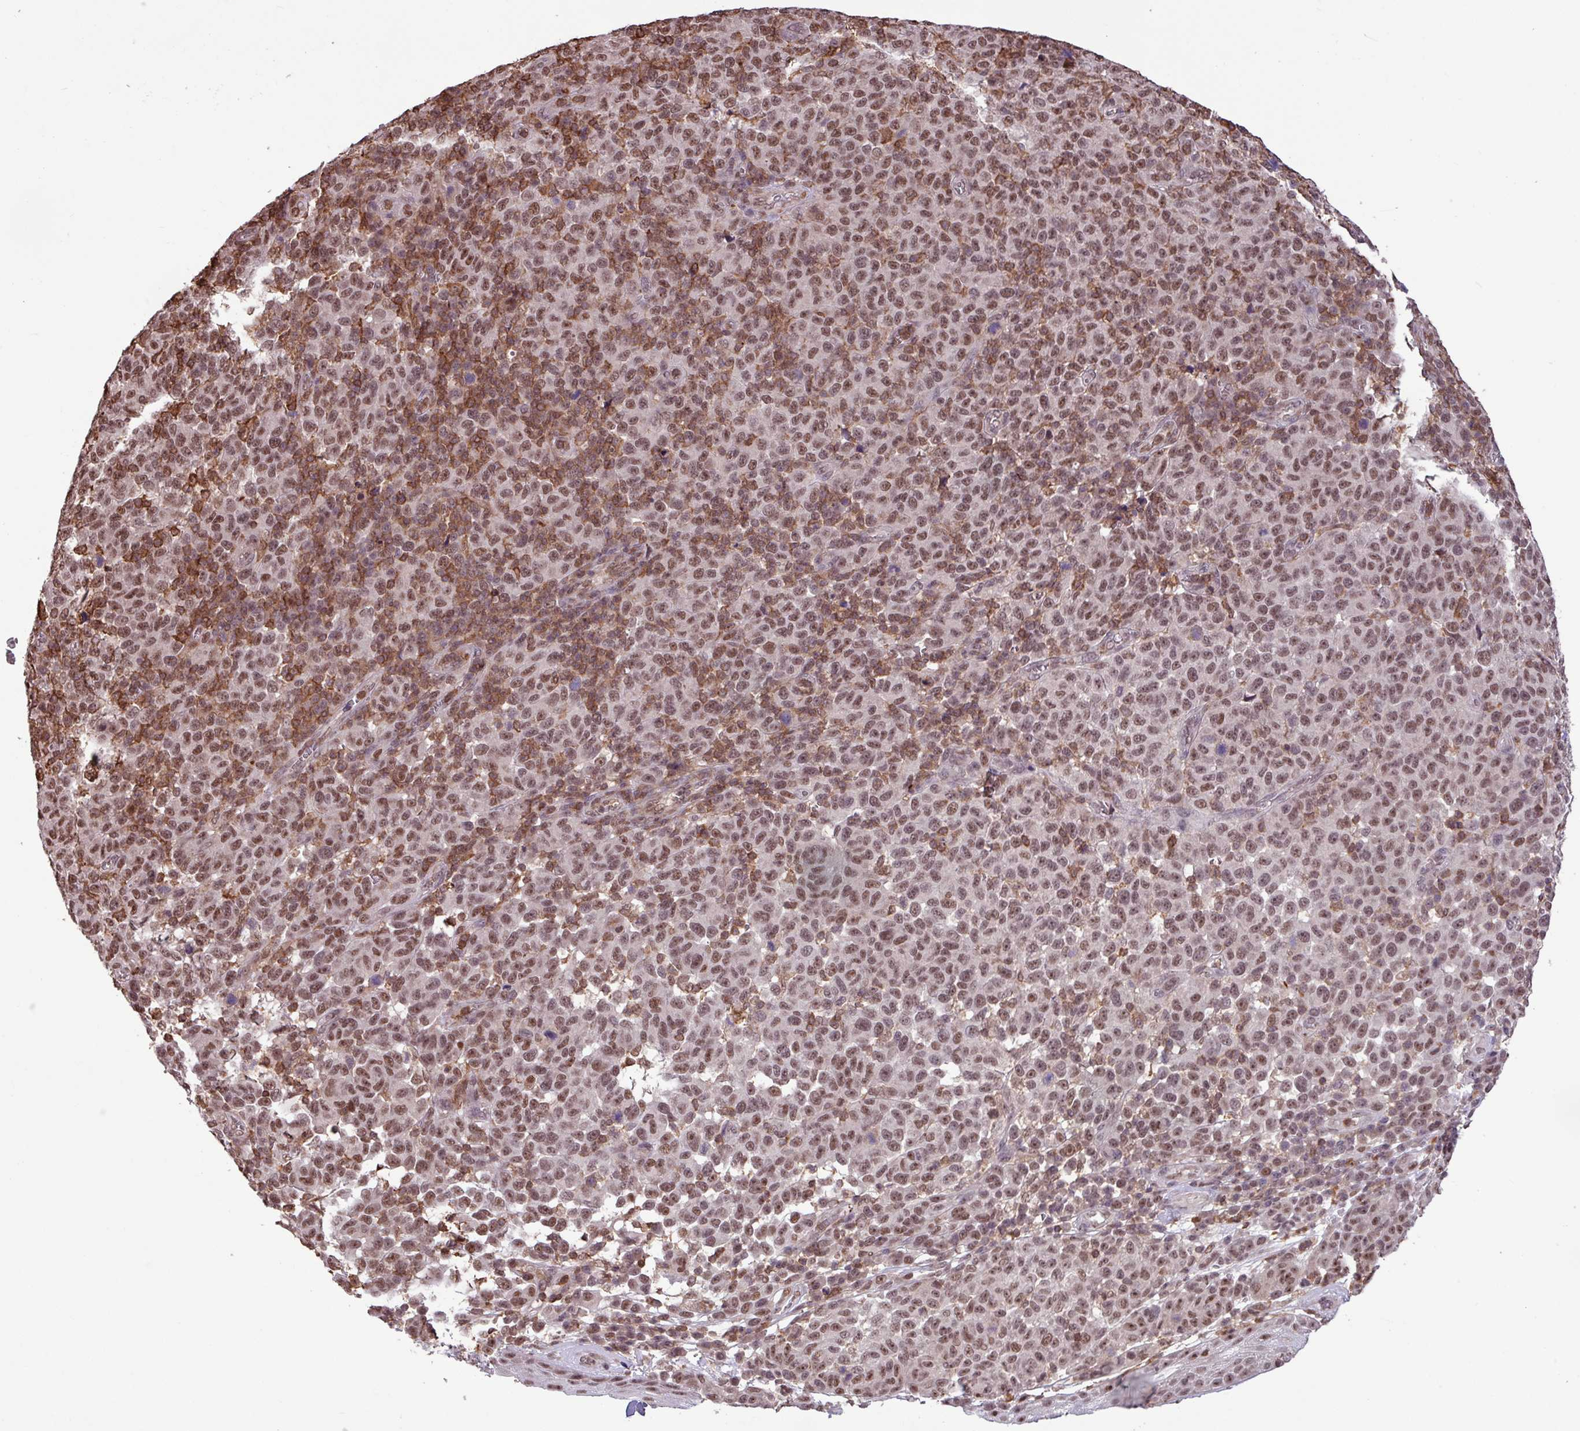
{"staining": {"intensity": "moderate", "quantity": ">75%", "location": "nuclear"}, "tissue": "melanoma", "cell_type": "Tumor cells", "image_type": "cancer", "snomed": [{"axis": "morphology", "description": "Malignant melanoma, NOS"}, {"axis": "topography", "description": "Skin"}], "caption": "About >75% of tumor cells in malignant melanoma reveal moderate nuclear protein staining as visualized by brown immunohistochemical staining.", "gene": "GON7", "patient": {"sex": "male", "age": 49}}